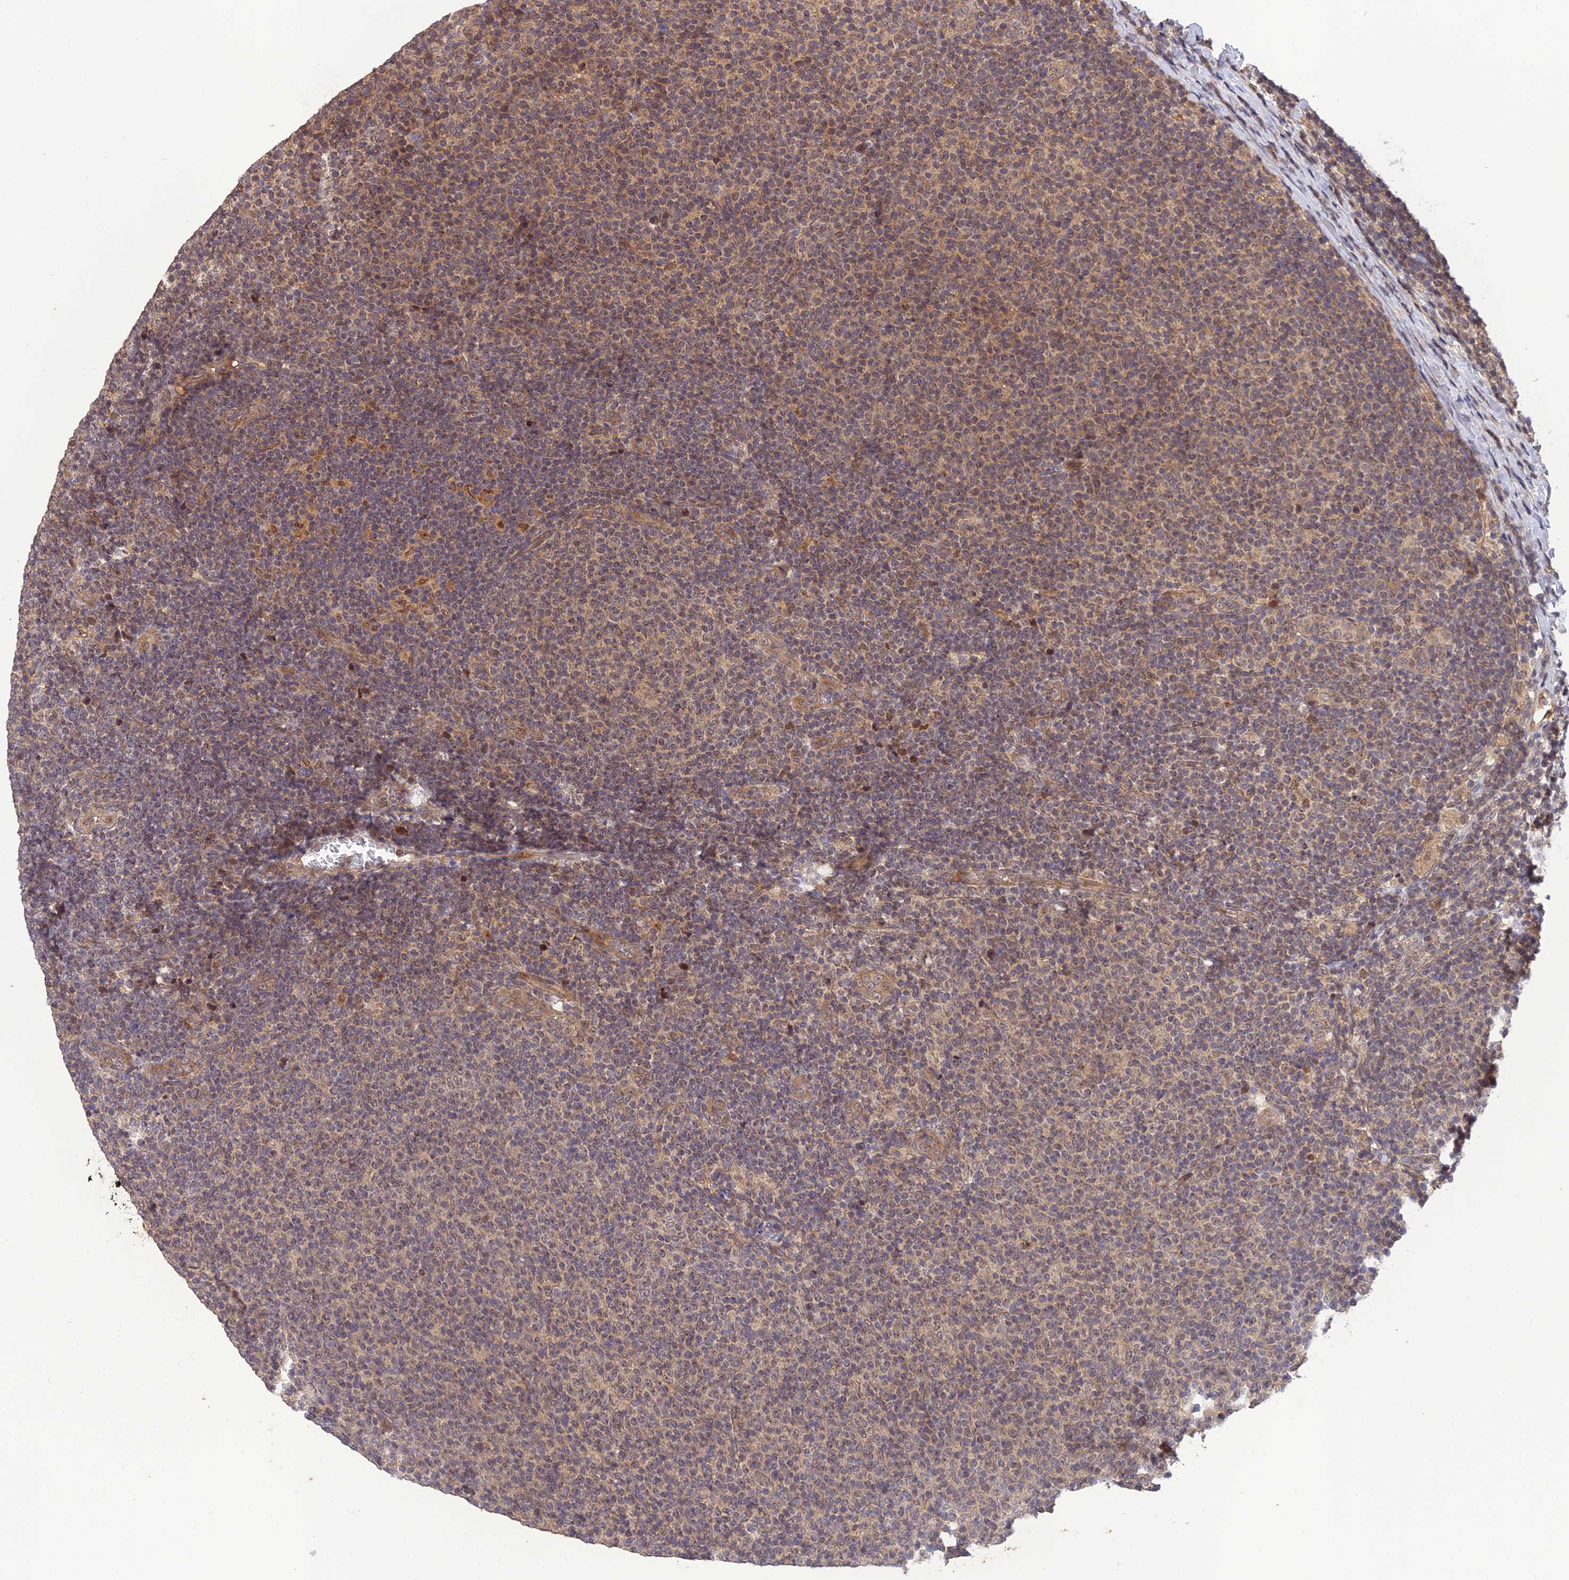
{"staining": {"intensity": "weak", "quantity": "25%-75%", "location": "nuclear"}, "tissue": "lymphoma", "cell_type": "Tumor cells", "image_type": "cancer", "snomed": [{"axis": "morphology", "description": "Malignant lymphoma, non-Hodgkin's type, Low grade"}, {"axis": "topography", "description": "Lymph node"}], "caption": "Immunohistochemistry histopathology image of human lymphoma stained for a protein (brown), which demonstrates low levels of weak nuclear positivity in approximately 25%-75% of tumor cells.", "gene": "REV1", "patient": {"sex": "male", "age": 66}}